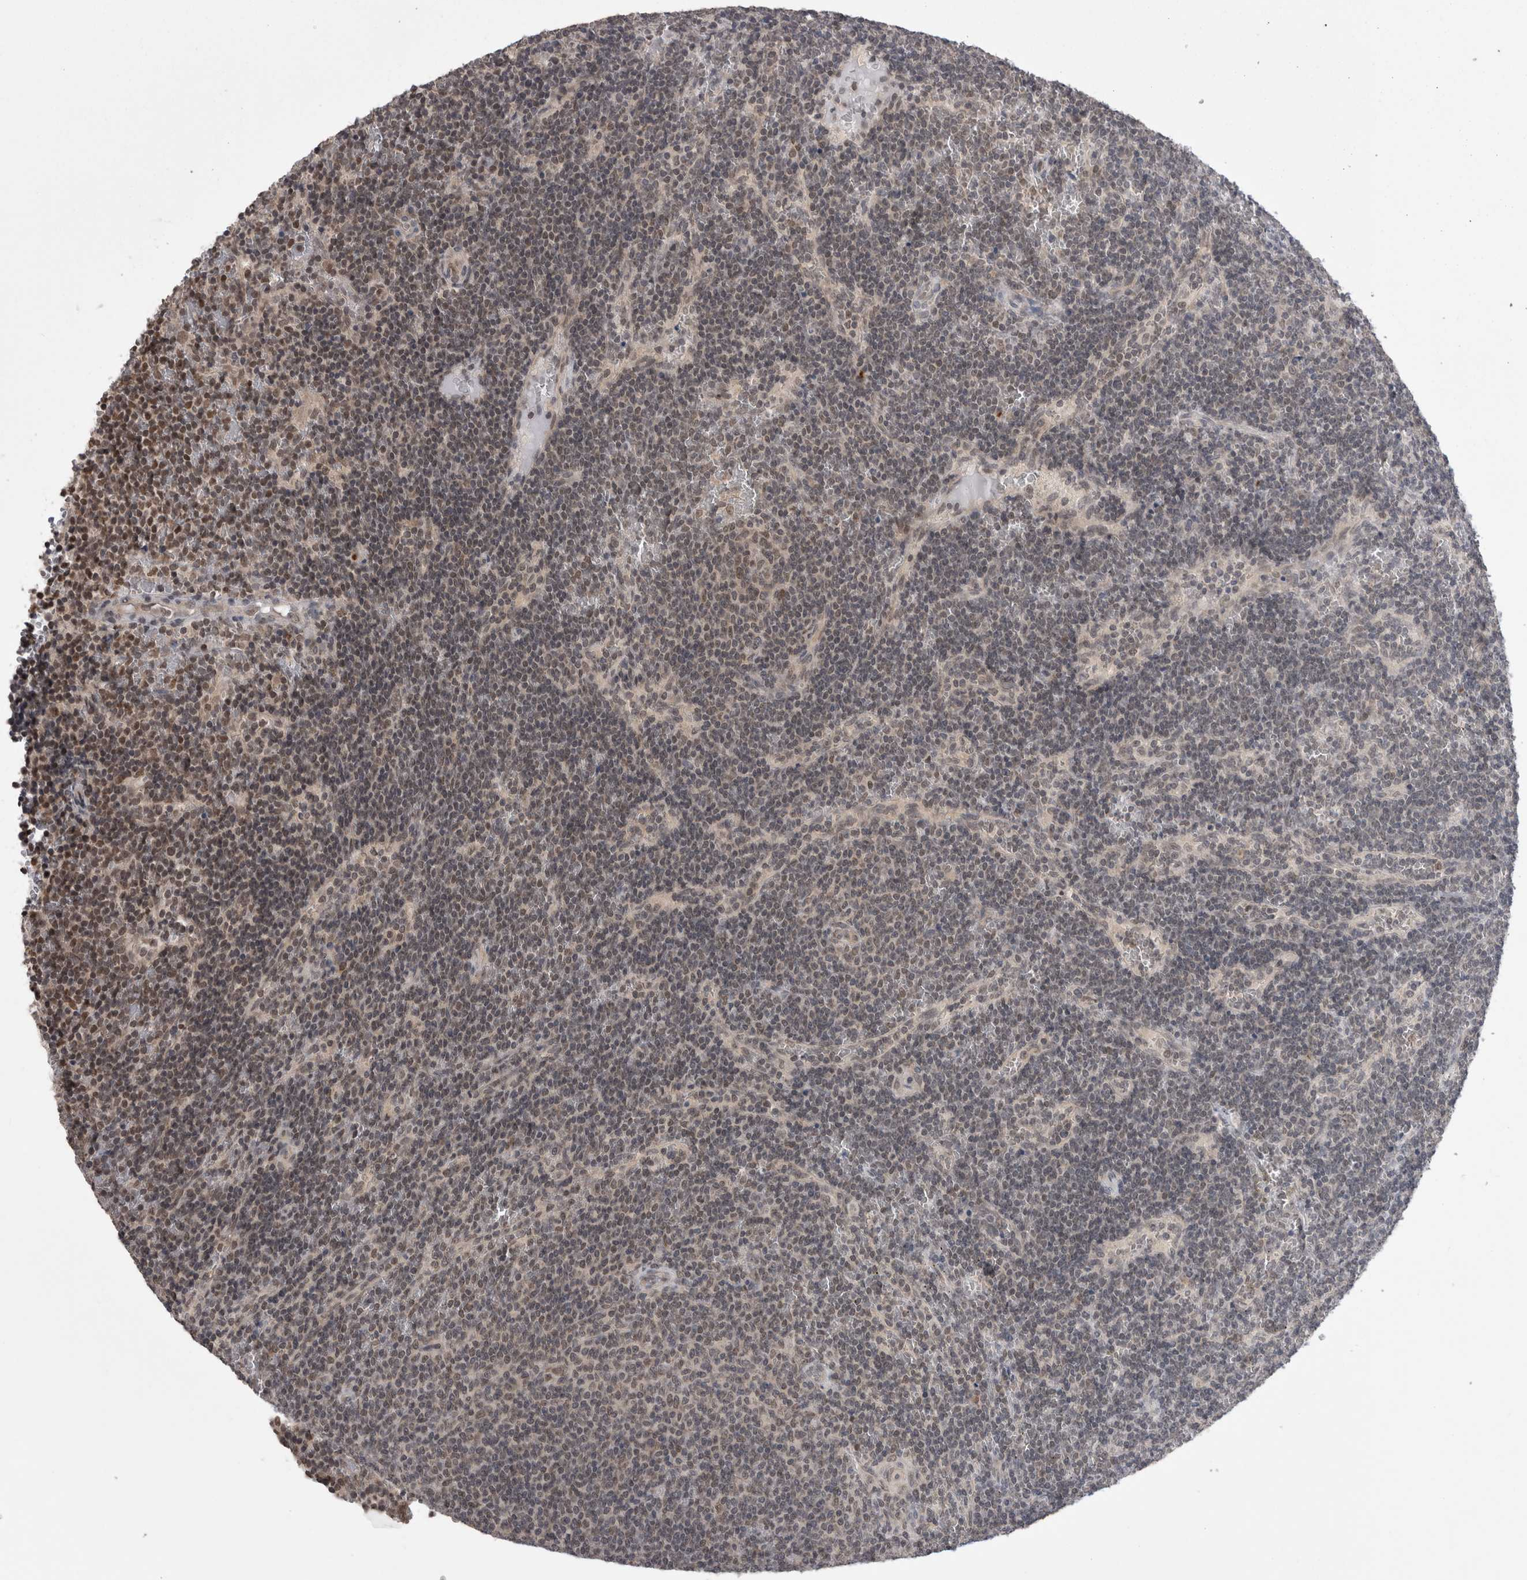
{"staining": {"intensity": "weak", "quantity": "<25%", "location": "nuclear"}, "tissue": "lymphoma", "cell_type": "Tumor cells", "image_type": "cancer", "snomed": [{"axis": "morphology", "description": "Malignant lymphoma, non-Hodgkin's type, Low grade"}, {"axis": "topography", "description": "Spleen"}], "caption": "Immunohistochemistry of human low-grade malignant lymphoma, non-Hodgkin's type exhibits no staining in tumor cells.", "gene": "ZNF341", "patient": {"sex": "female", "age": 50}}